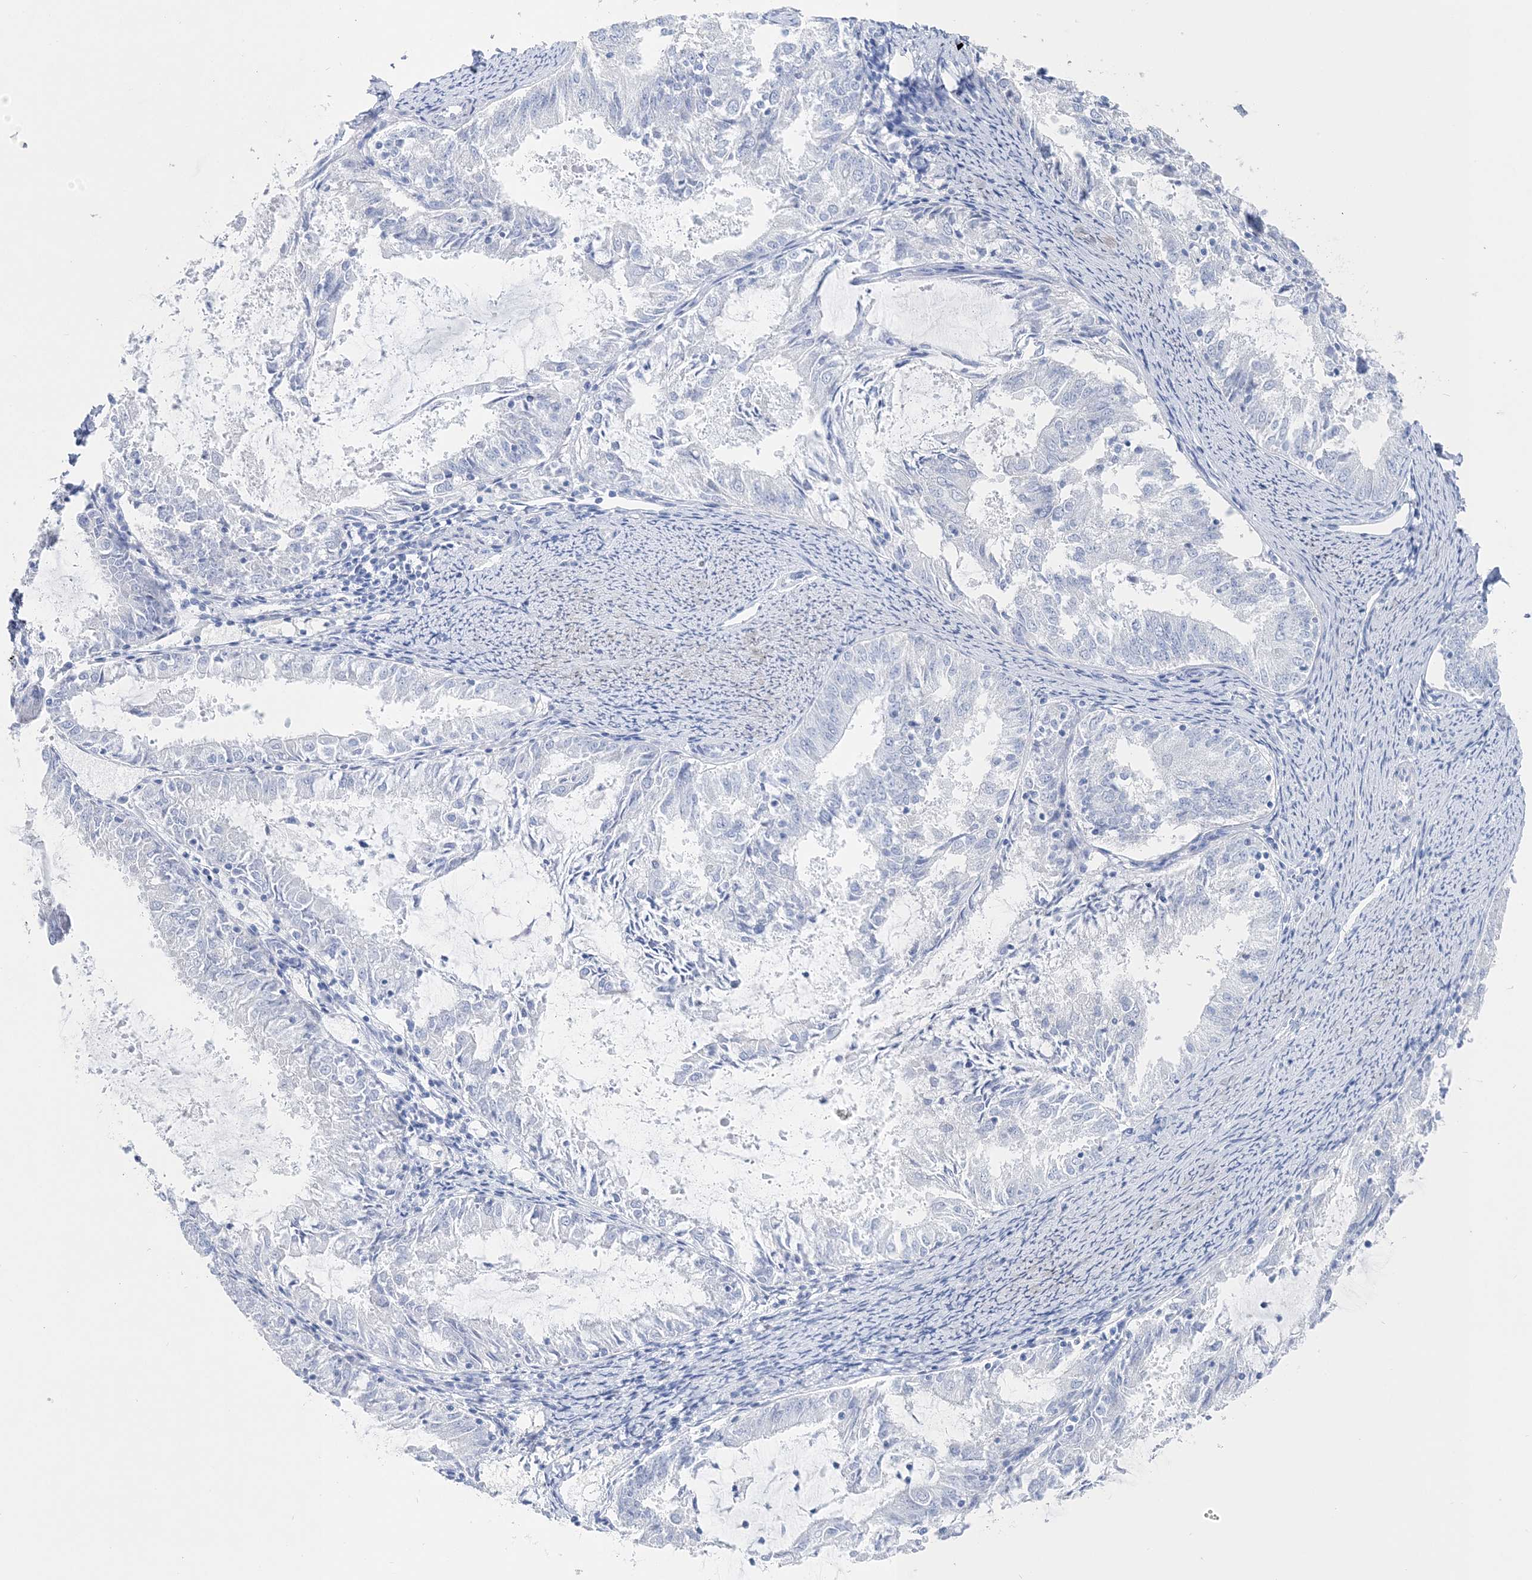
{"staining": {"intensity": "negative", "quantity": "none", "location": "none"}, "tissue": "endometrial cancer", "cell_type": "Tumor cells", "image_type": "cancer", "snomed": [{"axis": "morphology", "description": "Adenocarcinoma, NOS"}, {"axis": "topography", "description": "Endometrium"}], "caption": "Immunohistochemistry of human adenocarcinoma (endometrial) displays no staining in tumor cells.", "gene": "TSPYL6", "patient": {"sex": "female", "age": 57}}